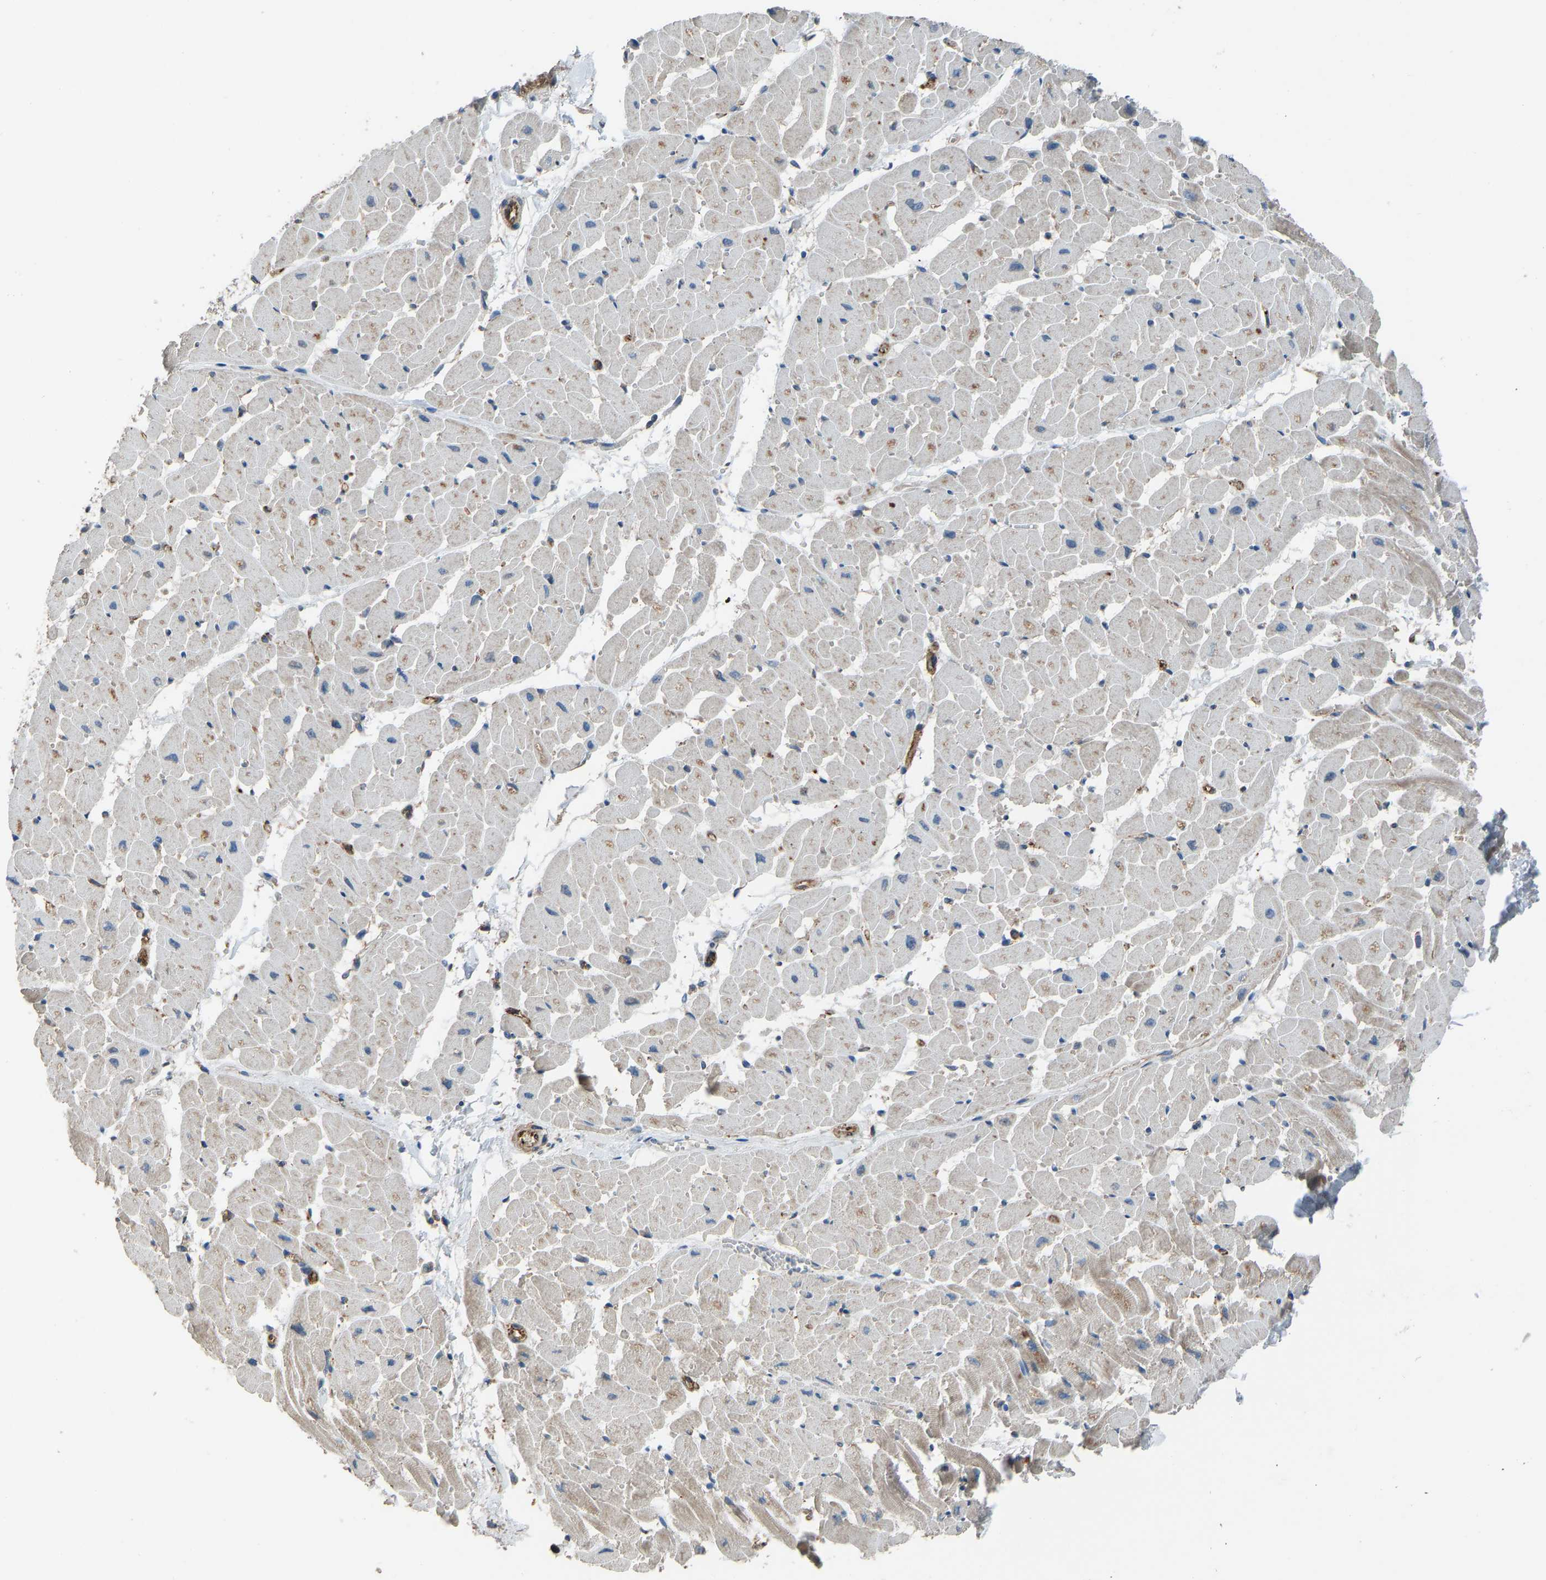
{"staining": {"intensity": "moderate", "quantity": ">75%", "location": "cytoplasmic/membranous"}, "tissue": "heart muscle", "cell_type": "Cardiomyocytes", "image_type": "normal", "snomed": [{"axis": "morphology", "description": "Normal tissue, NOS"}, {"axis": "topography", "description": "Heart"}], "caption": "DAB immunohistochemical staining of benign human heart muscle exhibits moderate cytoplasmic/membranous protein staining in about >75% of cardiomyocytes. The staining was performed using DAB, with brown indicating positive protein expression. Nuclei are stained blue with hematoxylin.", "gene": "SLC43A1", "patient": {"sex": "female", "age": 19}}